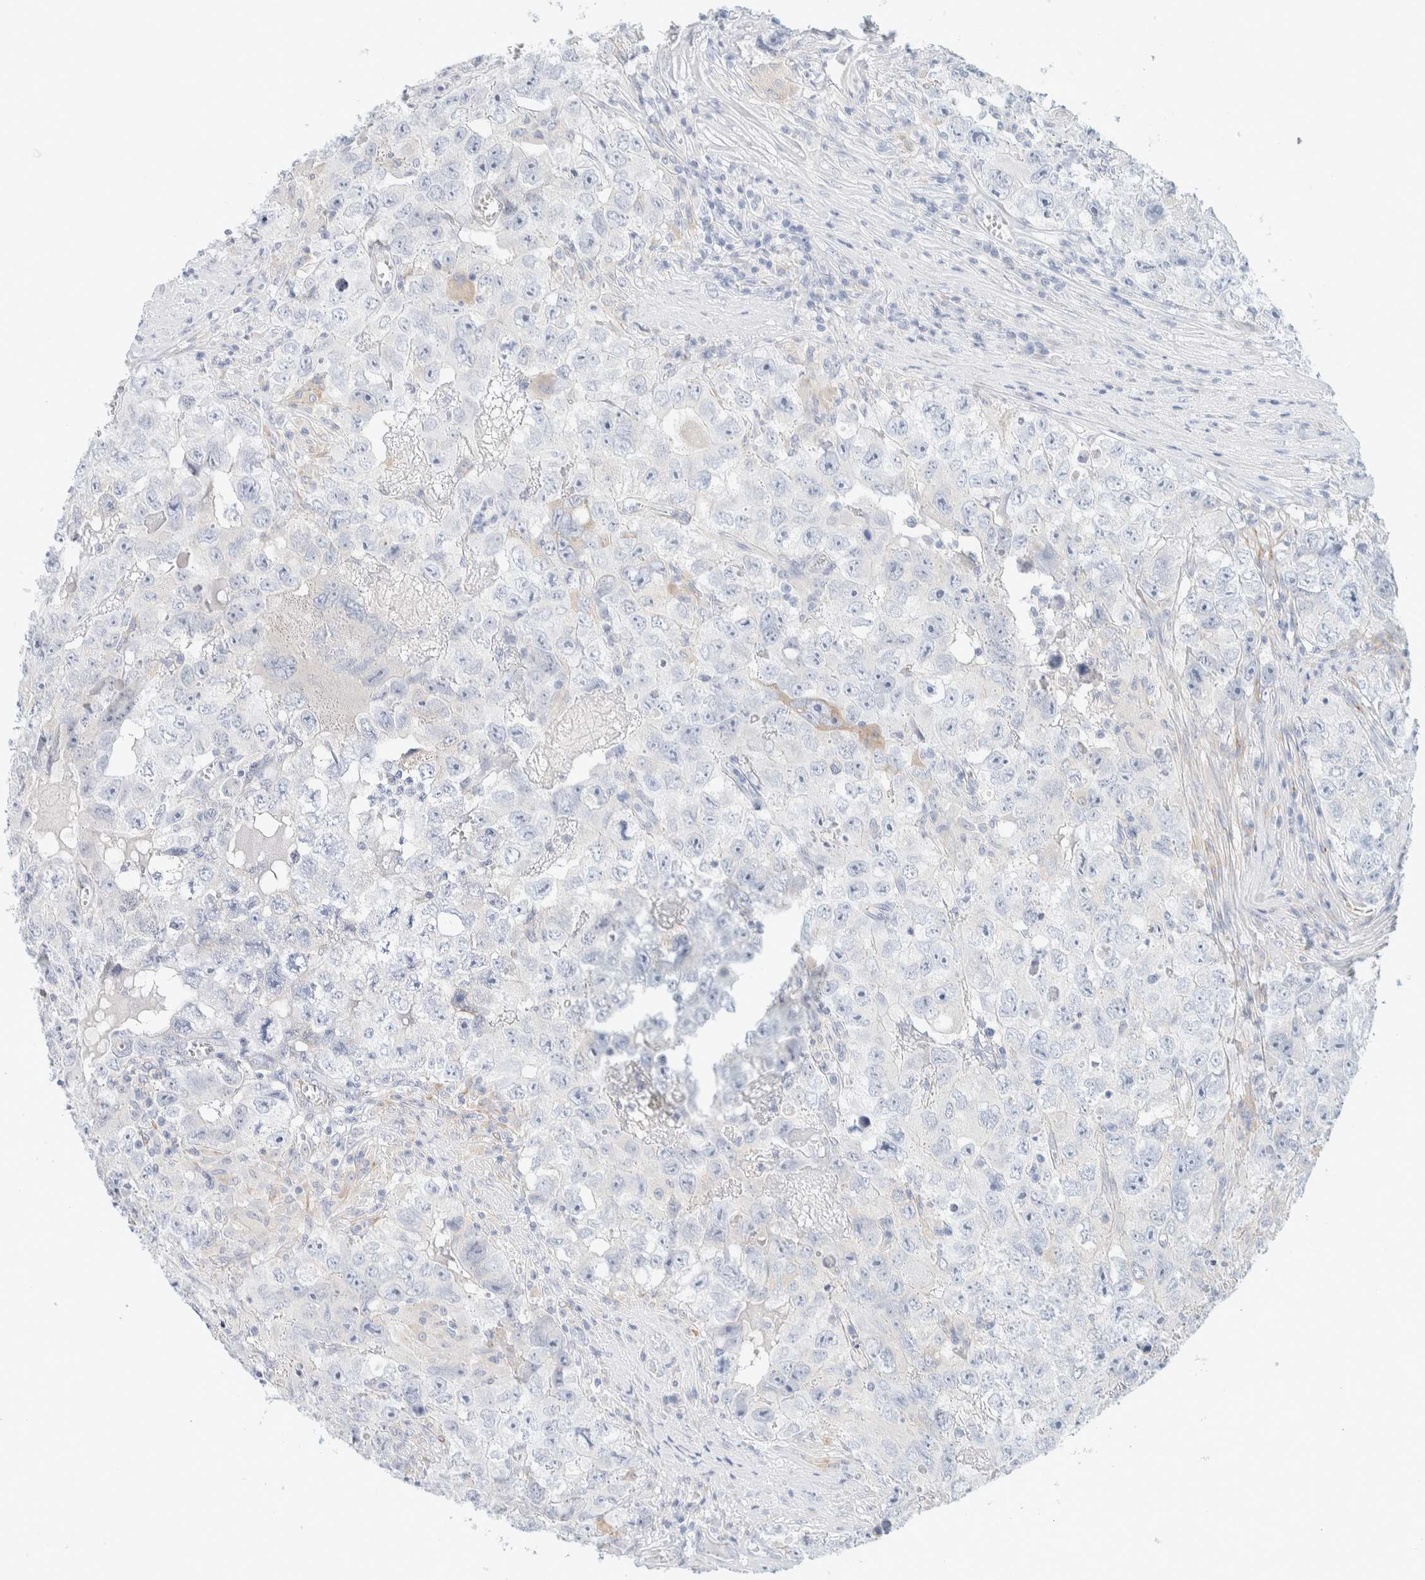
{"staining": {"intensity": "negative", "quantity": "none", "location": "none"}, "tissue": "testis cancer", "cell_type": "Tumor cells", "image_type": "cancer", "snomed": [{"axis": "morphology", "description": "Seminoma, NOS"}, {"axis": "morphology", "description": "Carcinoma, Embryonal, NOS"}, {"axis": "topography", "description": "Testis"}], "caption": "IHC photomicrograph of seminoma (testis) stained for a protein (brown), which reveals no positivity in tumor cells. The staining was performed using DAB (3,3'-diaminobenzidine) to visualize the protein expression in brown, while the nuclei were stained in blue with hematoxylin (Magnification: 20x).", "gene": "ATCAY", "patient": {"sex": "male", "age": 43}}